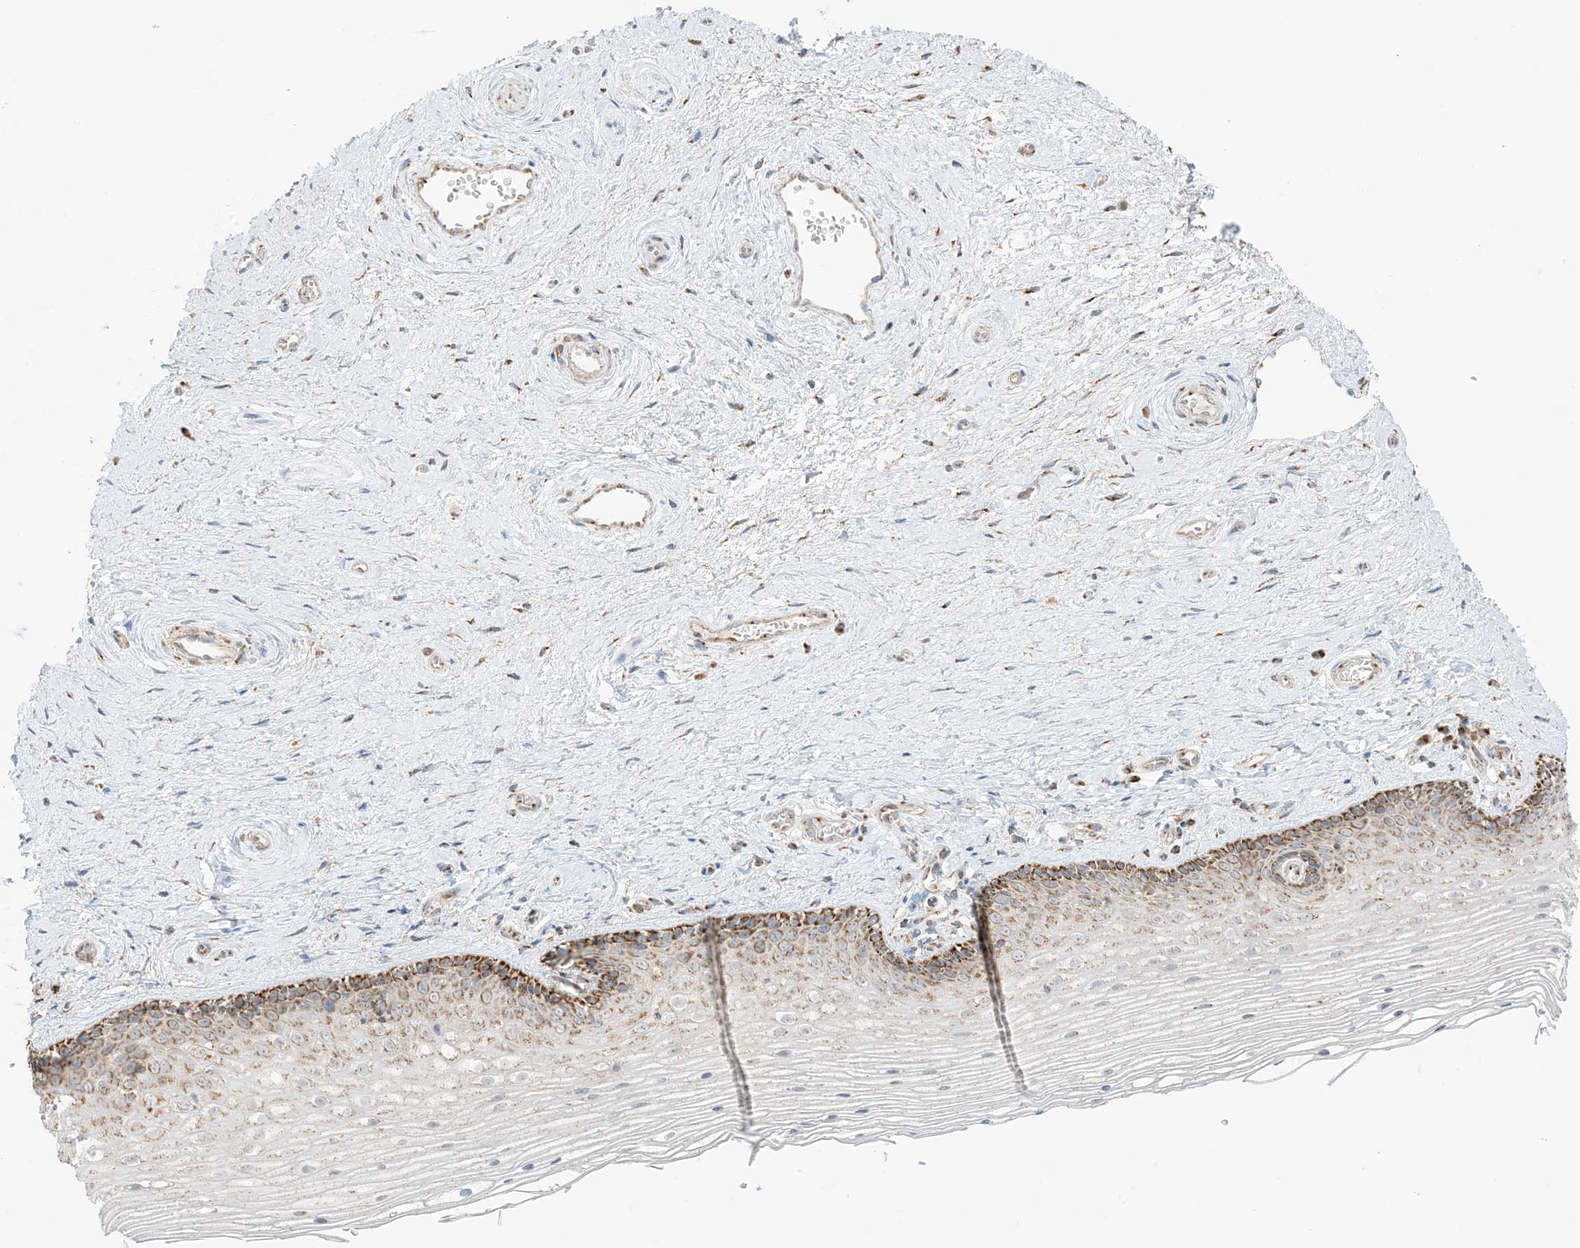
{"staining": {"intensity": "strong", "quantity": "25%-75%", "location": "cytoplasmic/membranous"}, "tissue": "vagina", "cell_type": "Squamous epithelial cells", "image_type": "normal", "snomed": [{"axis": "morphology", "description": "Normal tissue, NOS"}, {"axis": "topography", "description": "Vagina"}], "caption": "Immunohistochemical staining of benign human vagina reveals 25%-75% levels of strong cytoplasmic/membranous protein staining in about 25%-75% of squamous epithelial cells. (IHC, brightfield microscopy, high magnification).", "gene": "SLC25A12", "patient": {"sex": "female", "age": 46}}